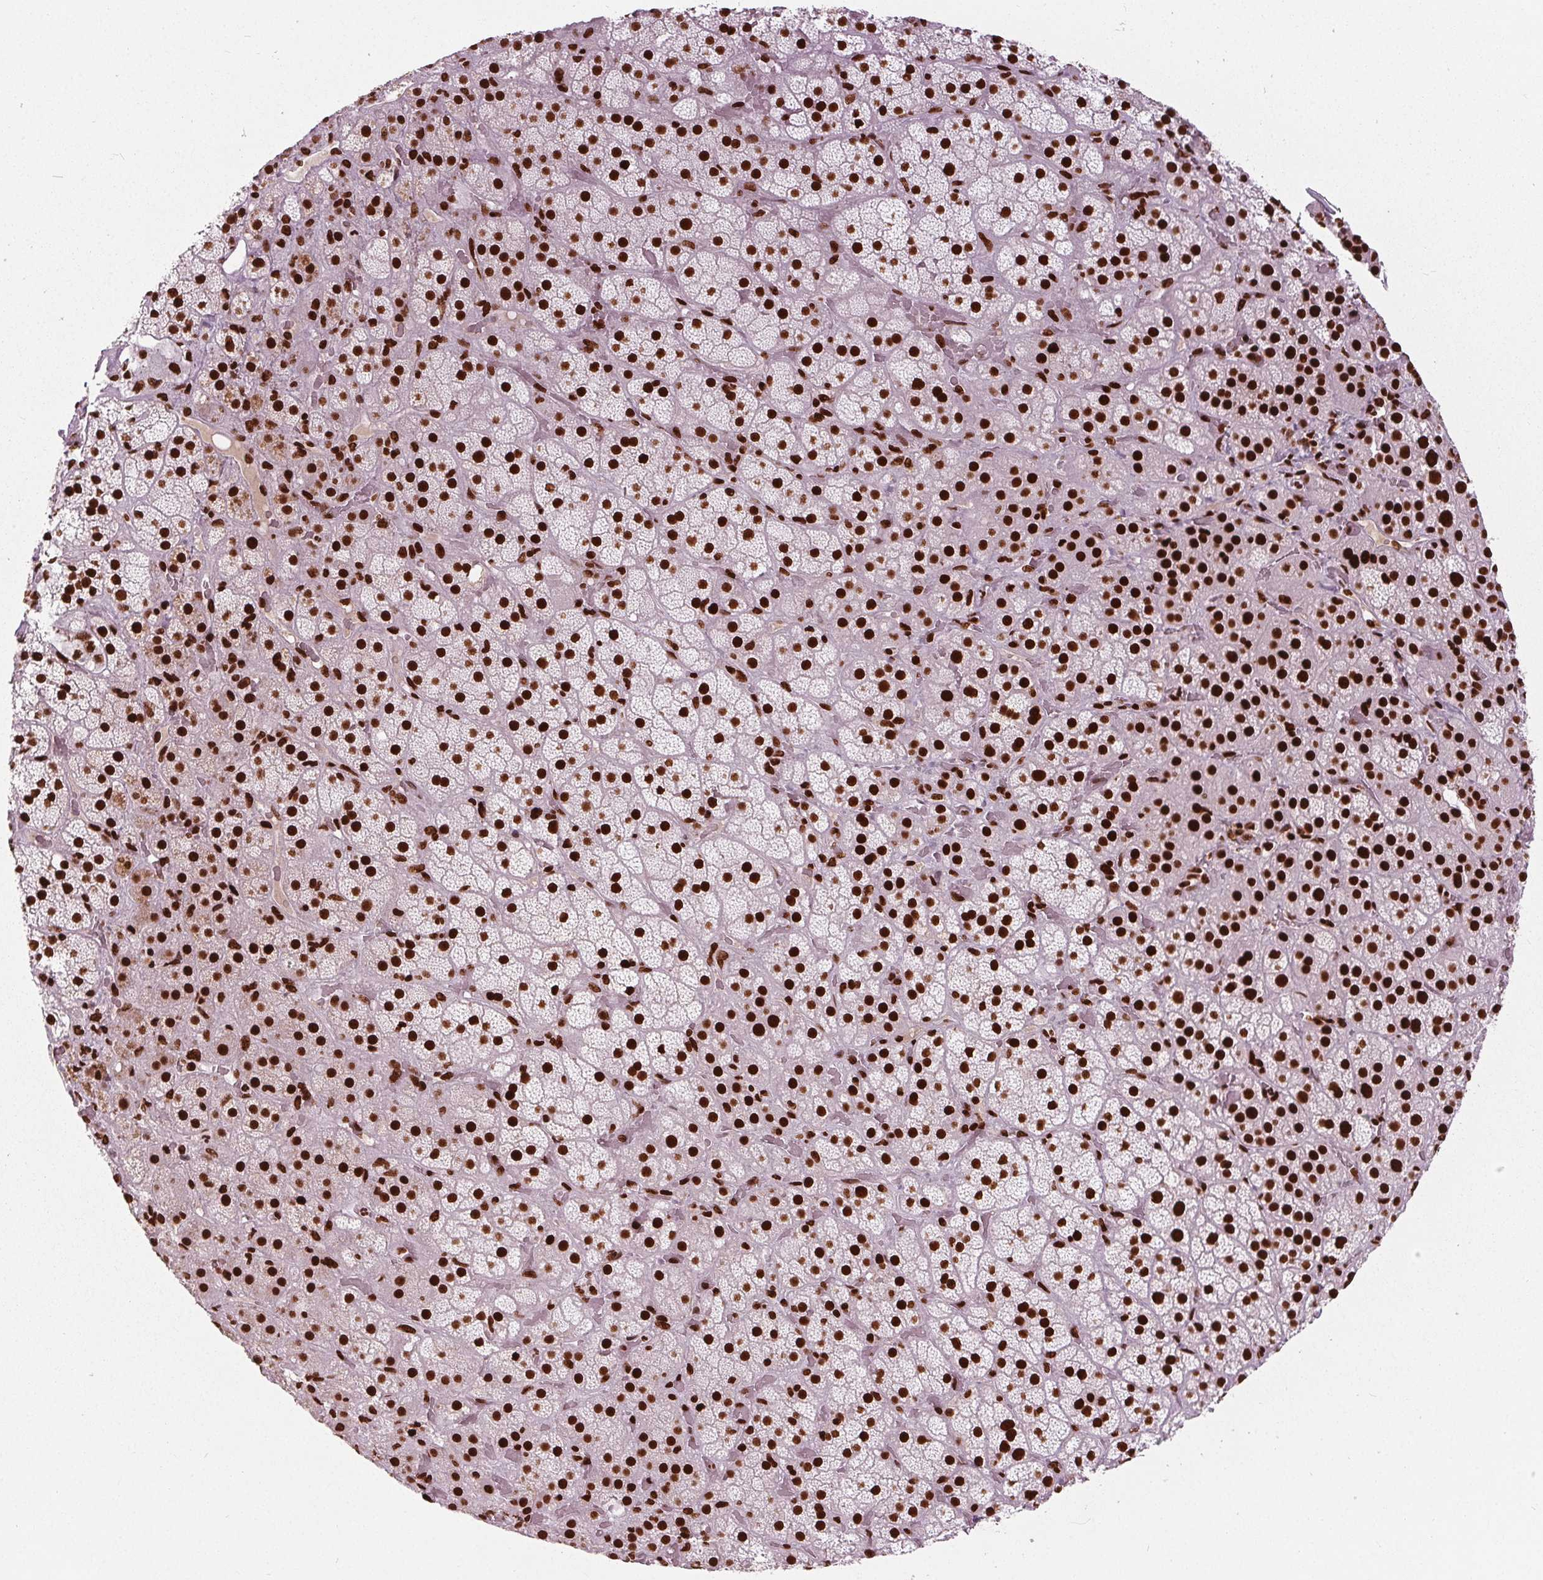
{"staining": {"intensity": "strong", "quantity": ">75%", "location": "nuclear"}, "tissue": "adrenal gland", "cell_type": "Glandular cells", "image_type": "normal", "snomed": [{"axis": "morphology", "description": "Normal tissue, NOS"}, {"axis": "topography", "description": "Adrenal gland"}], "caption": "Immunohistochemical staining of normal adrenal gland demonstrates high levels of strong nuclear staining in about >75% of glandular cells. (Brightfield microscopy of DAB IHC at high magnification).", "gene": "BRD4", "patient": {"sex": "male", "age": 57}}